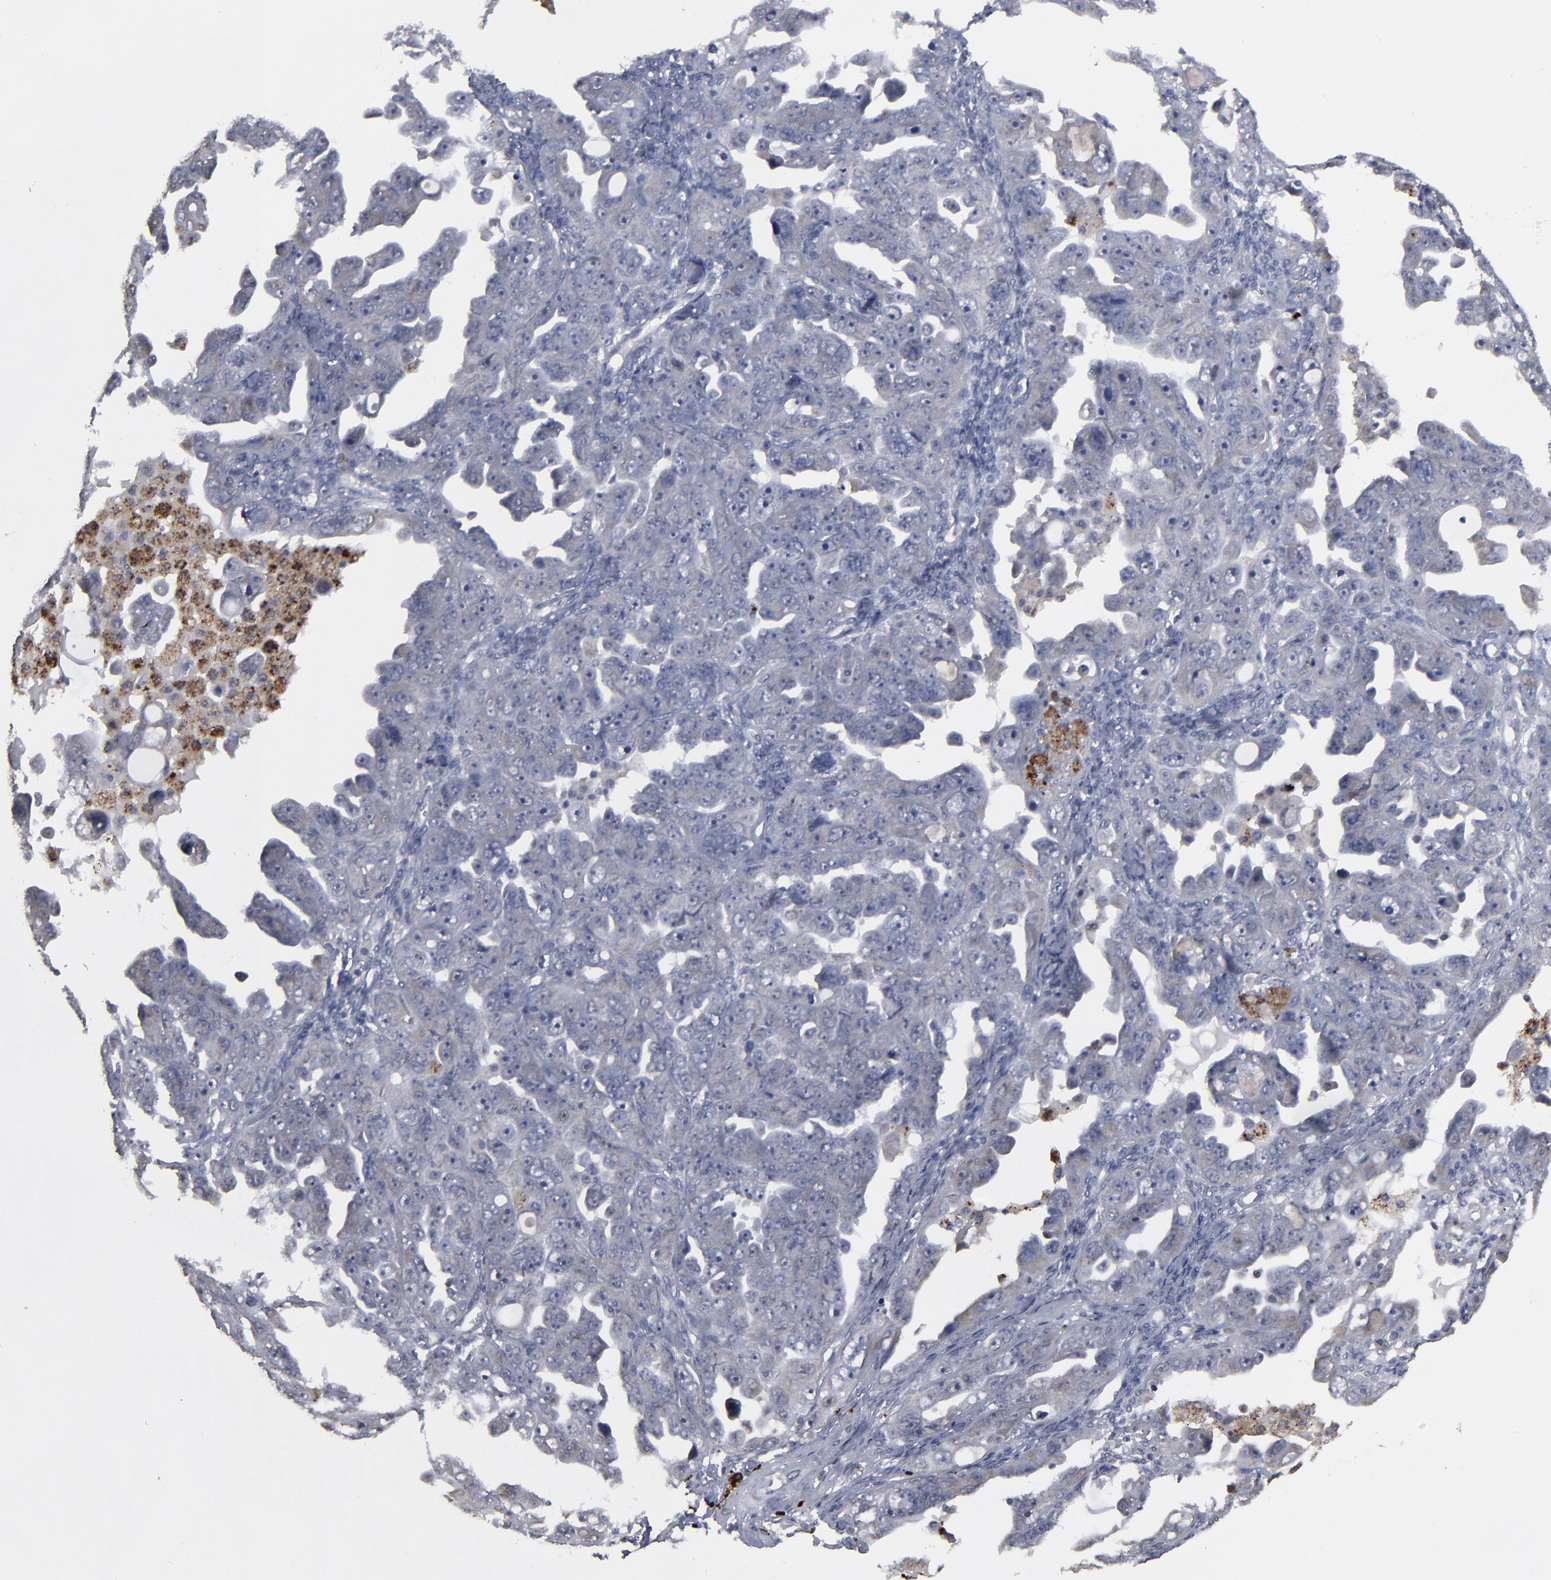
{"staining": {"intensity": "weak", "quantity": "<25%", "location": "cytoplasmic/membranous"}, "tissue": "ovarian cancer", "cell_type": "Tumor cells", "image_type": "cancer", "snomed": [{"axis": "morphology", "description": "Cystadenocarcinoma, serous, NOS"}, {"axis": "topography", "description": "Ovary"}], "caption": "The histopathology image shows no staining of tumor cells in ovarian cancer (serous cystadenocarcinoma). (Immunohistochemistry, brightfield microscopy, high magnification).", "gene": "SLC22A17", "patient": {"sex": "female", "age": 66}}